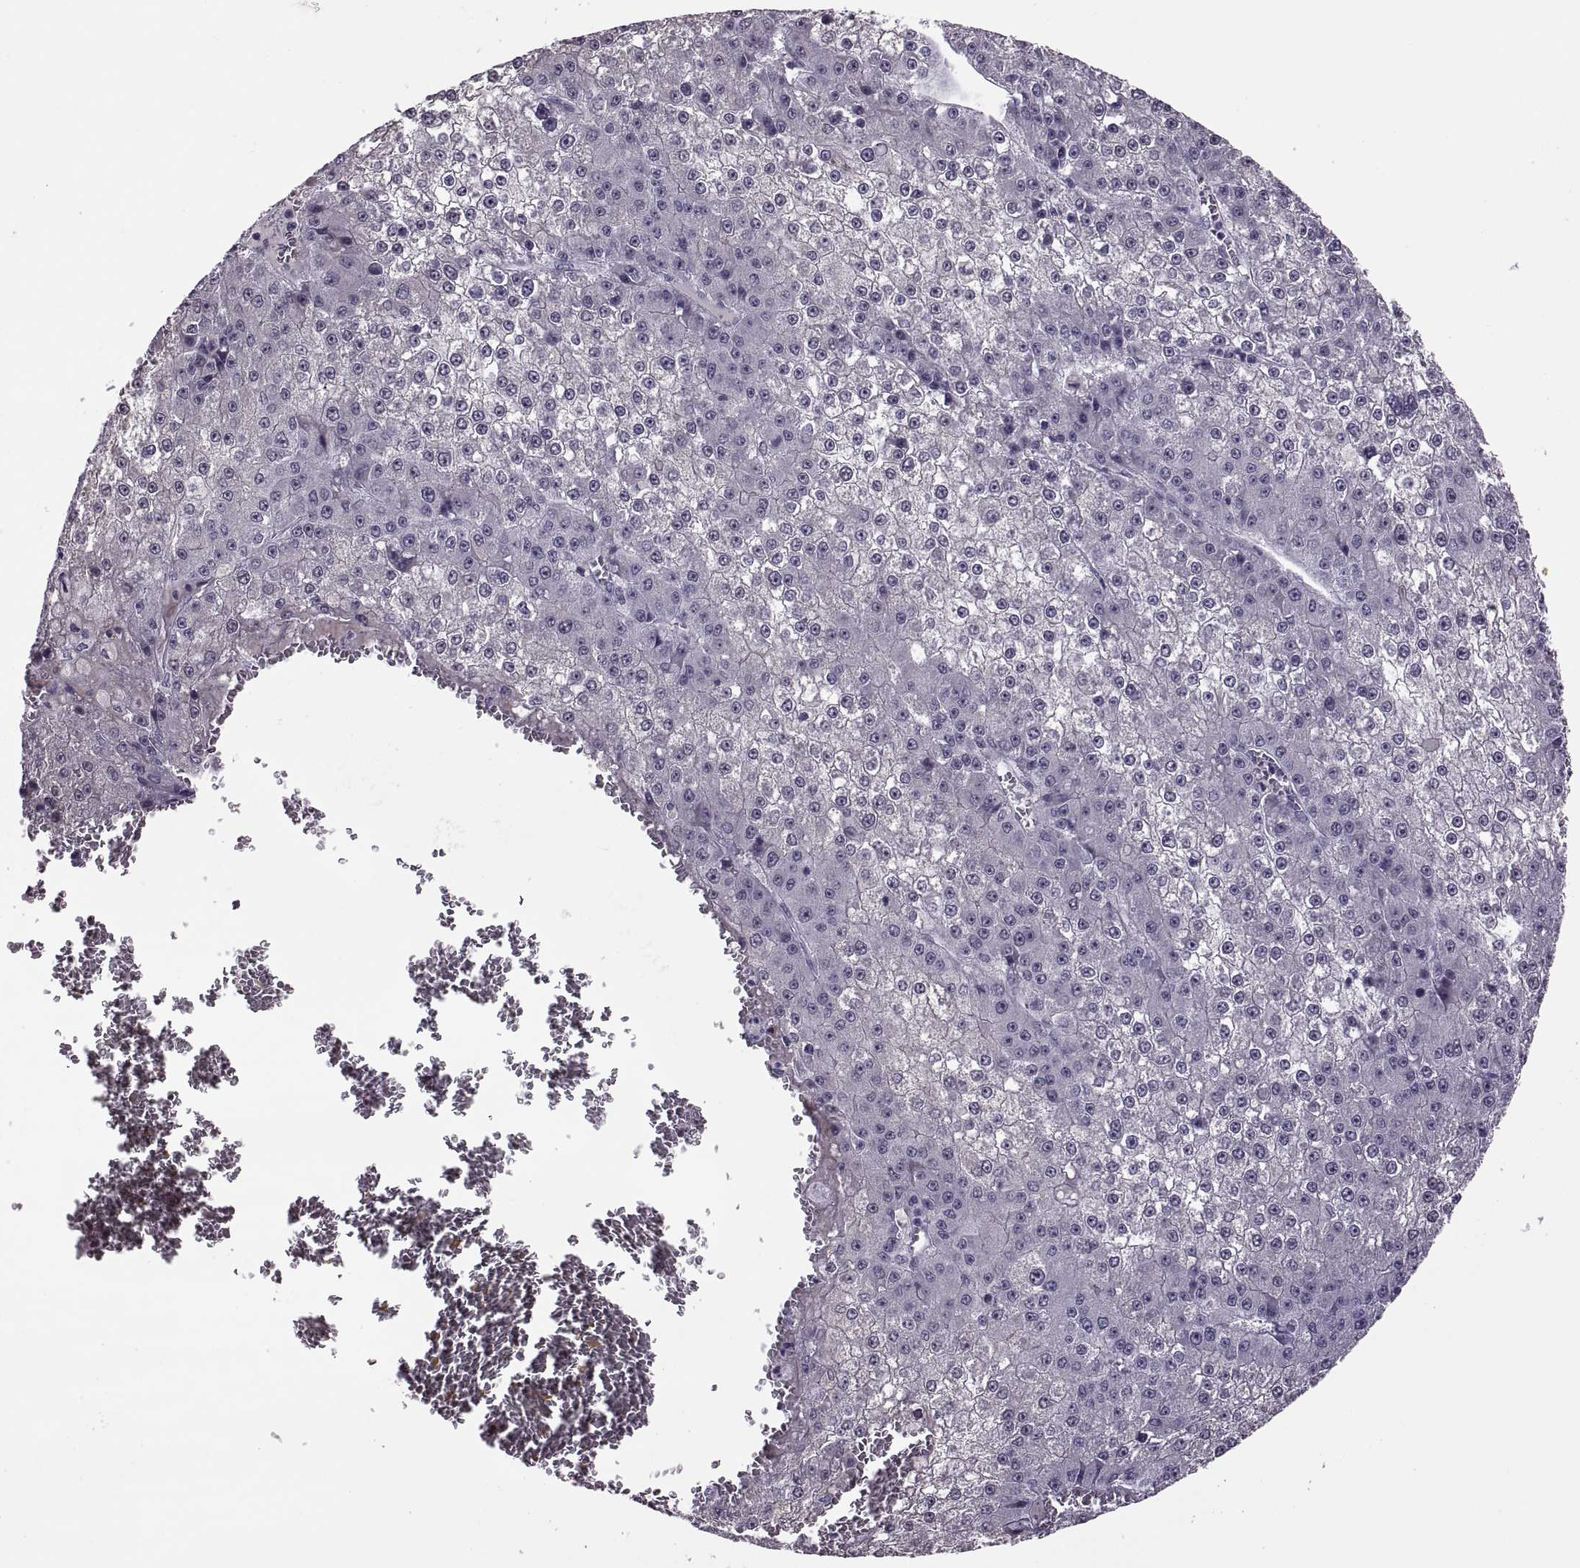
{"staining": {"intensity": "negative", "quantity": "none", "location": "none"}, "tissue": "liver cancer", "cell_type": "Tumor cells", "image_type": "cancer", "snomed": [{"axis": "morphology", "description": "Carcinoma, Hepatocellular, NOS"}, {"axis": "topography", "description": "Liver"}], "caption": "This photomicrograph is of liver hepatocellular carcinoma stained with IHC to label a protein in brown with the nuclei are counter-stained blue. There is no expression in tumor cells.", "gene": "MAGEB1", "patient": {"sex": "female", "age": 73}}